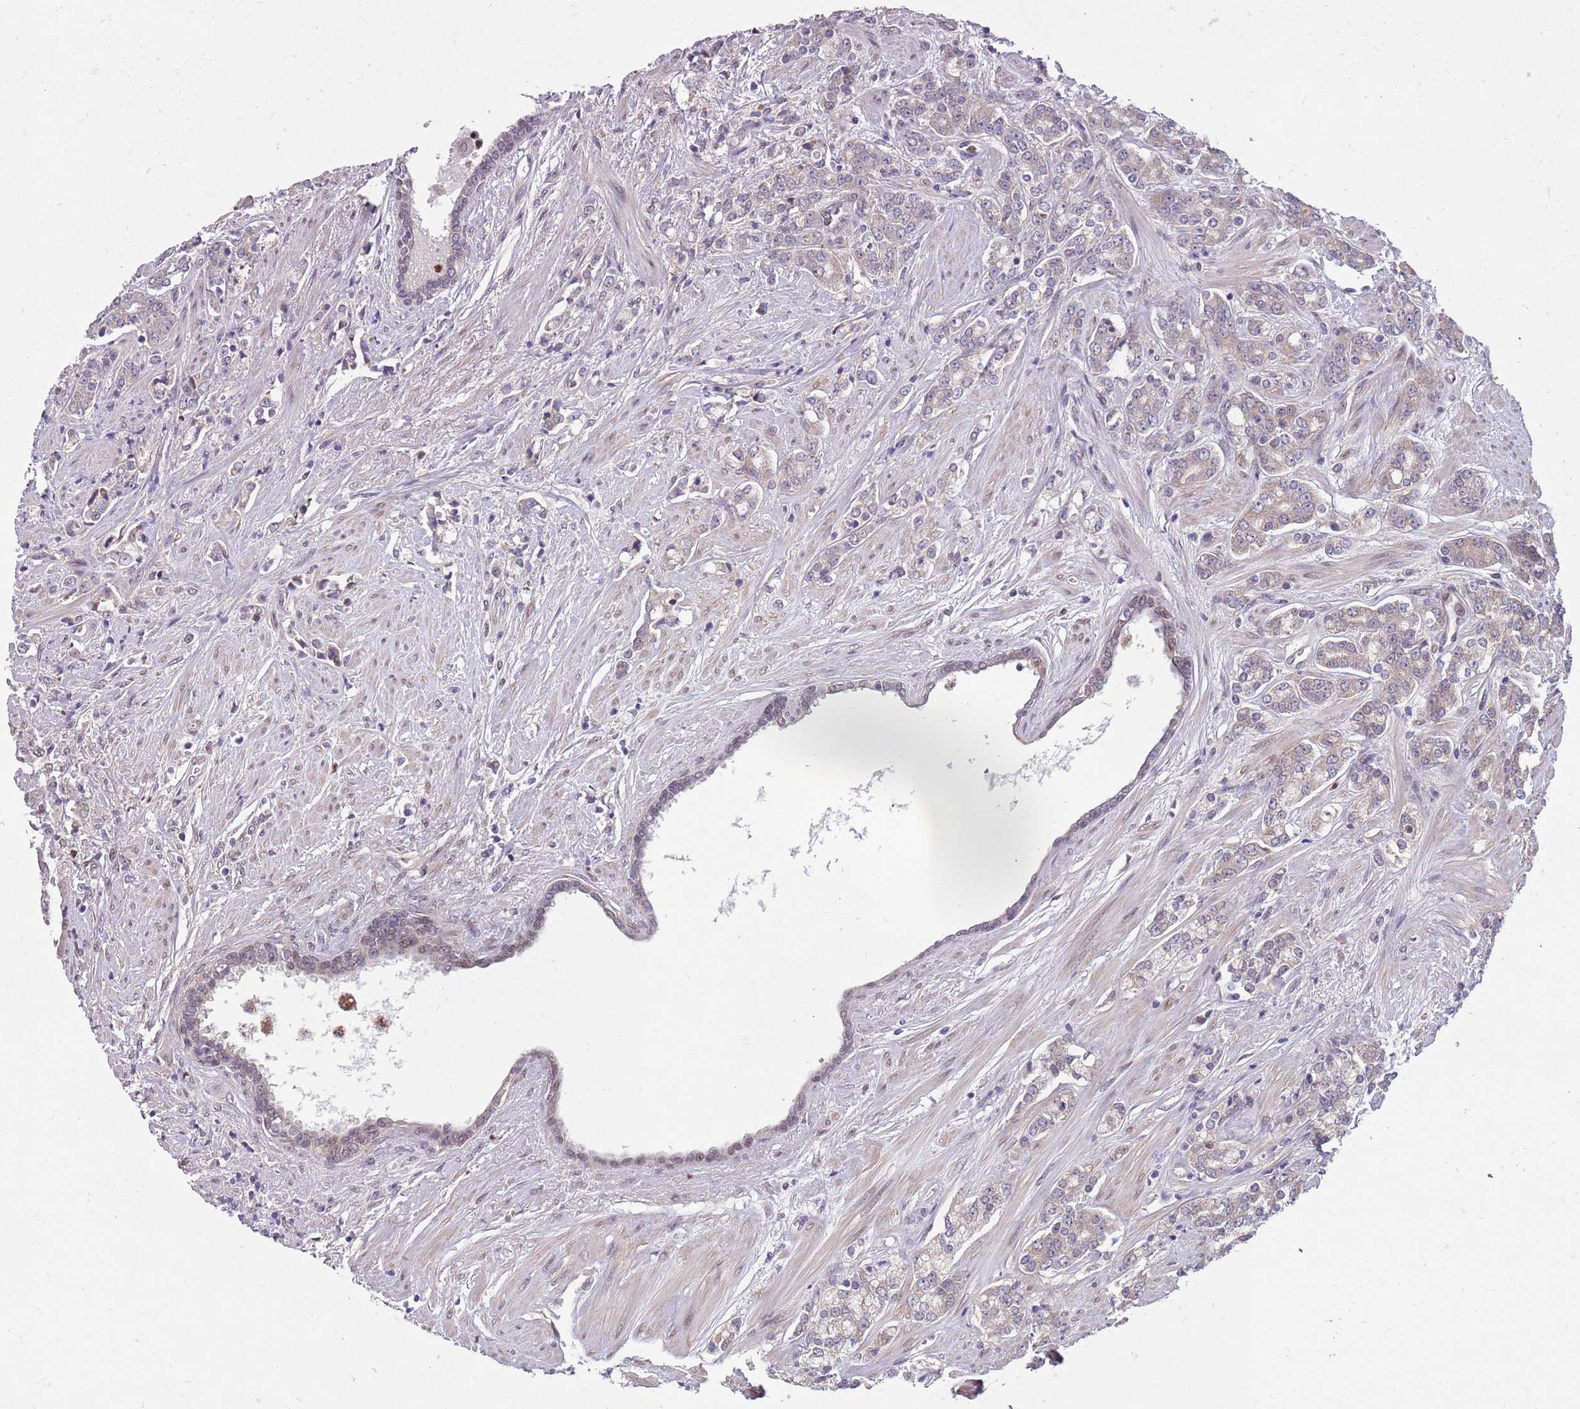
{"staining": {"intensity": "weak", "quantity": "<25%", "location": "cytoplasmic/membranous"}, "tissue": "prostate cancer", "cell_type": "Tumor cells", "image_type": "cancer", "snomed": [{"axis": "morphology", "description": "Adenocarcinoma, High grade"}, {"axis": "topography", "description": "Prostate"}], "caption": "A micrograph of prostate high-grade adenocarcinoma stained for a protein exhibits no brown staining in tumor cells.", "gene": "ADCY7", "patient": {"sex": "male", "age": 62}}